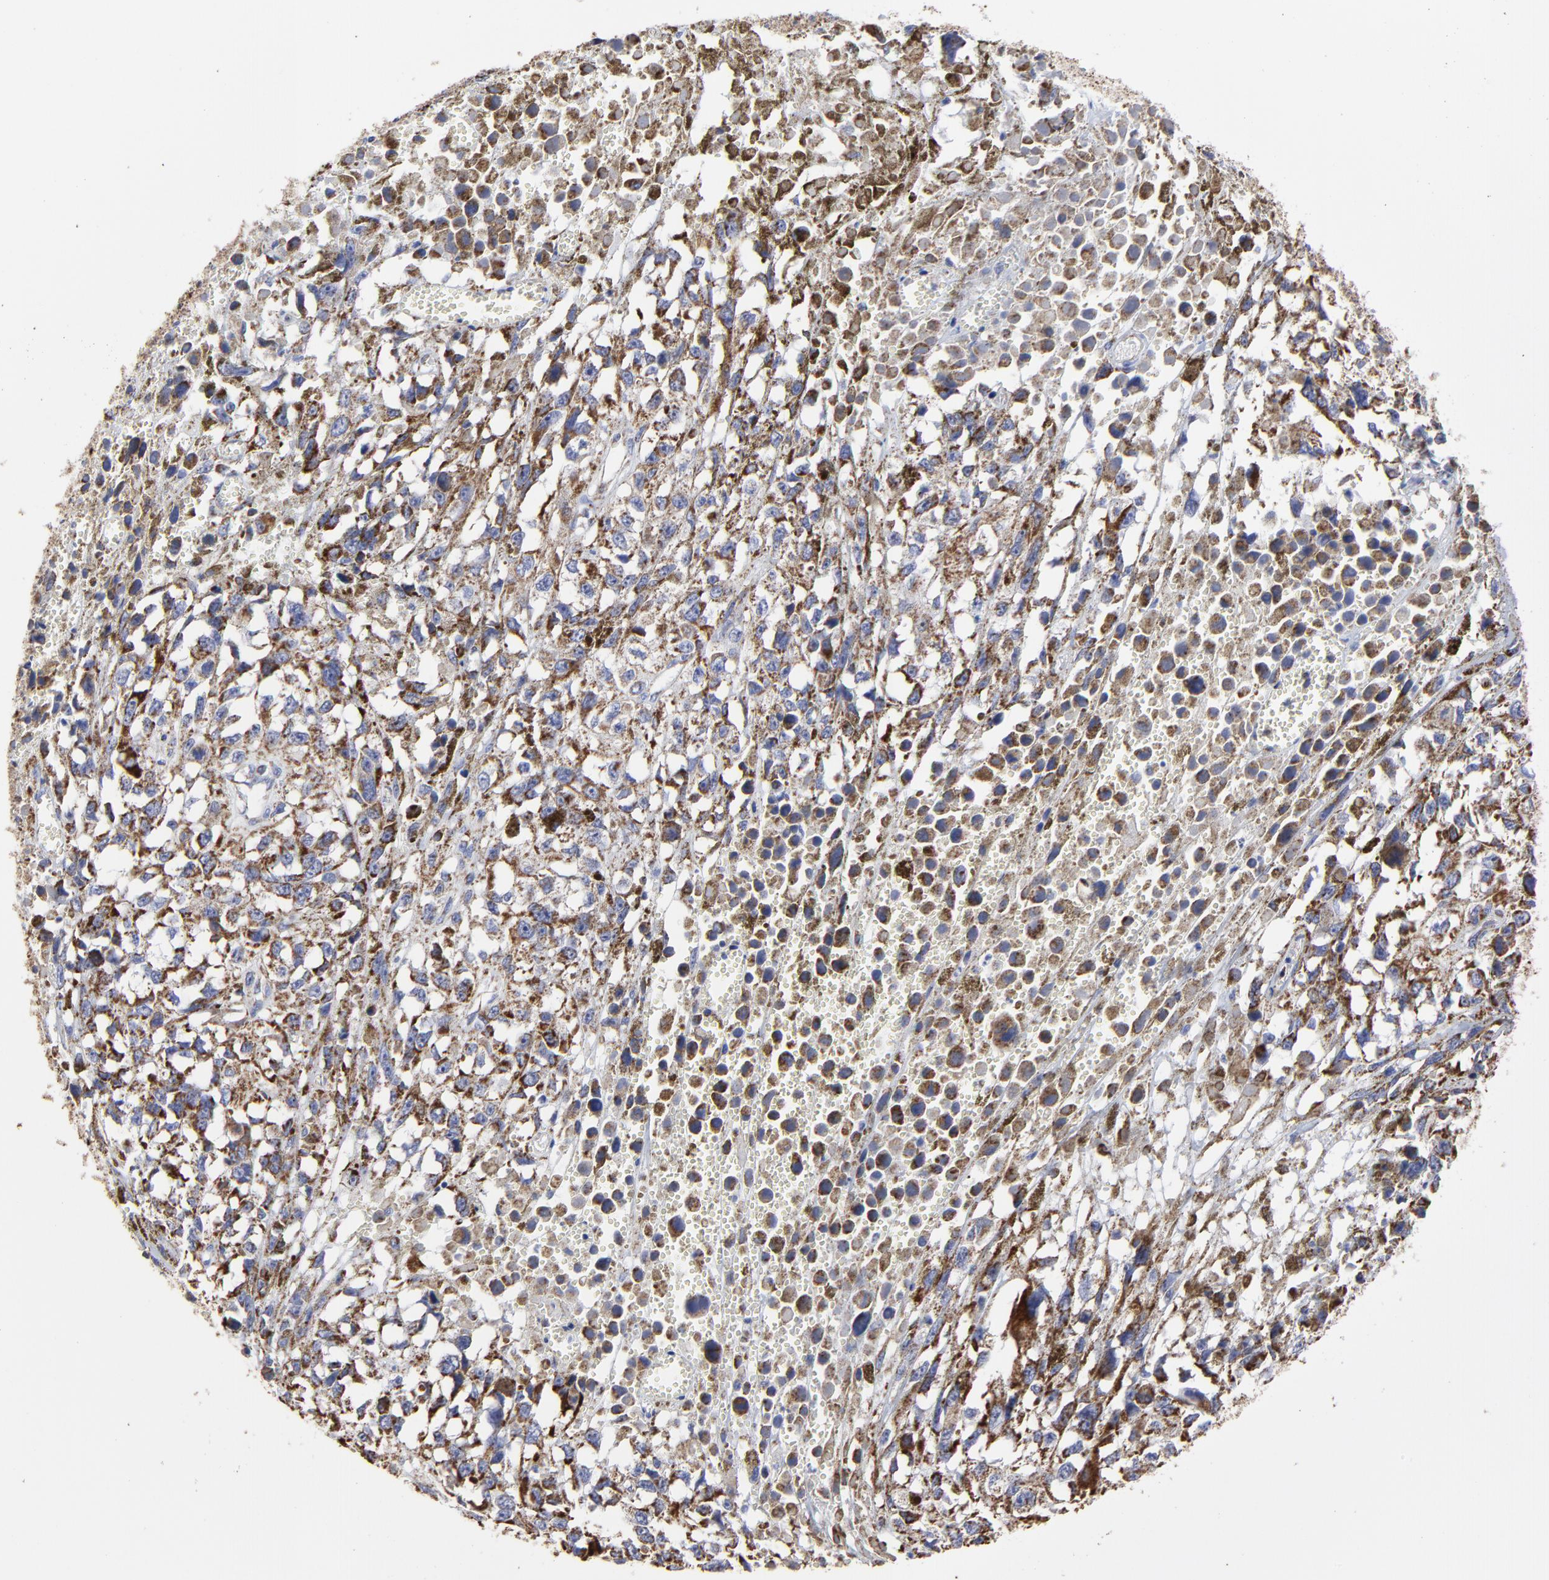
{"staining": {"intensity": "moderate", "quantity": ">75%", "location": "cytoplasmic/membranous"}, "tissue": "melanoma", "cell_type": "Tumor cells", "image_type": "cancer", "snomed": [{"axis": "morphology", "description": "Malignant melanoma, Metastatic site"}, {"axis": "topography", "description": "Lymph node"}], "caption": "Protein expression analysis of melanoma displays moderate cytoplasmic/membranous staining in about >75% of tumor cells.", "gene": "PINK1", "patient": {"sex": "male", "age": 59}}